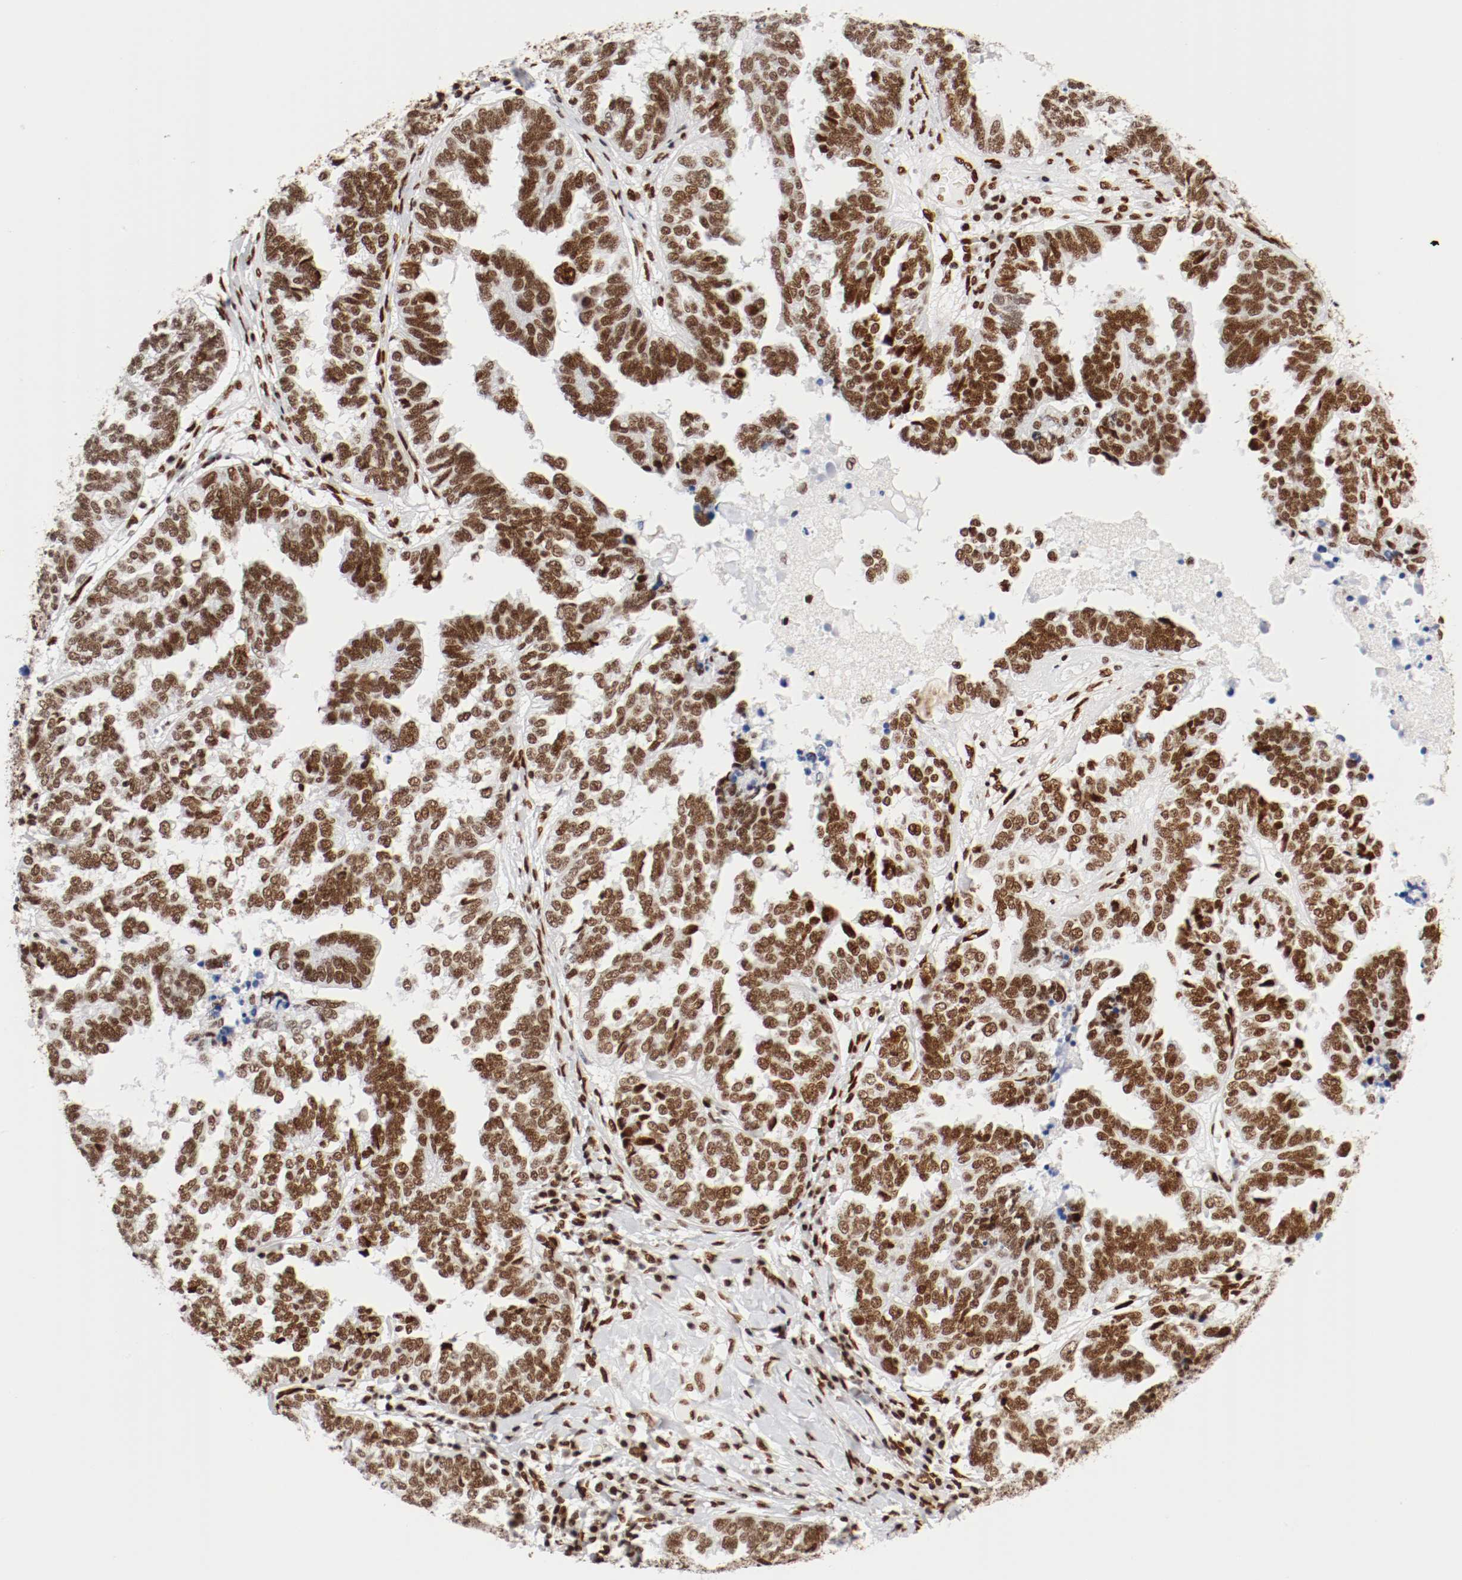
{"staining": {"intensity": "strong", "quantity": ">75%", "location": "nuclear"}, "tissue": "ovarian cancer", "cell_type": "Tumor cells", "image_type": "cancer", "snomed": [{"axis": "morphology", "description": "Cystadenocarcinoma, serous, NOS"}, {"axis": "topography", "description": "Ovary"}], "caption": "This micrograph exhibits IHC staining of human serous cystadenocarcinoma (ovarian), with high strong nuclear expression in about >75% of tumor cells.", "gene": "CTBP1", "patient": {"sex": "female", "age": 82}}